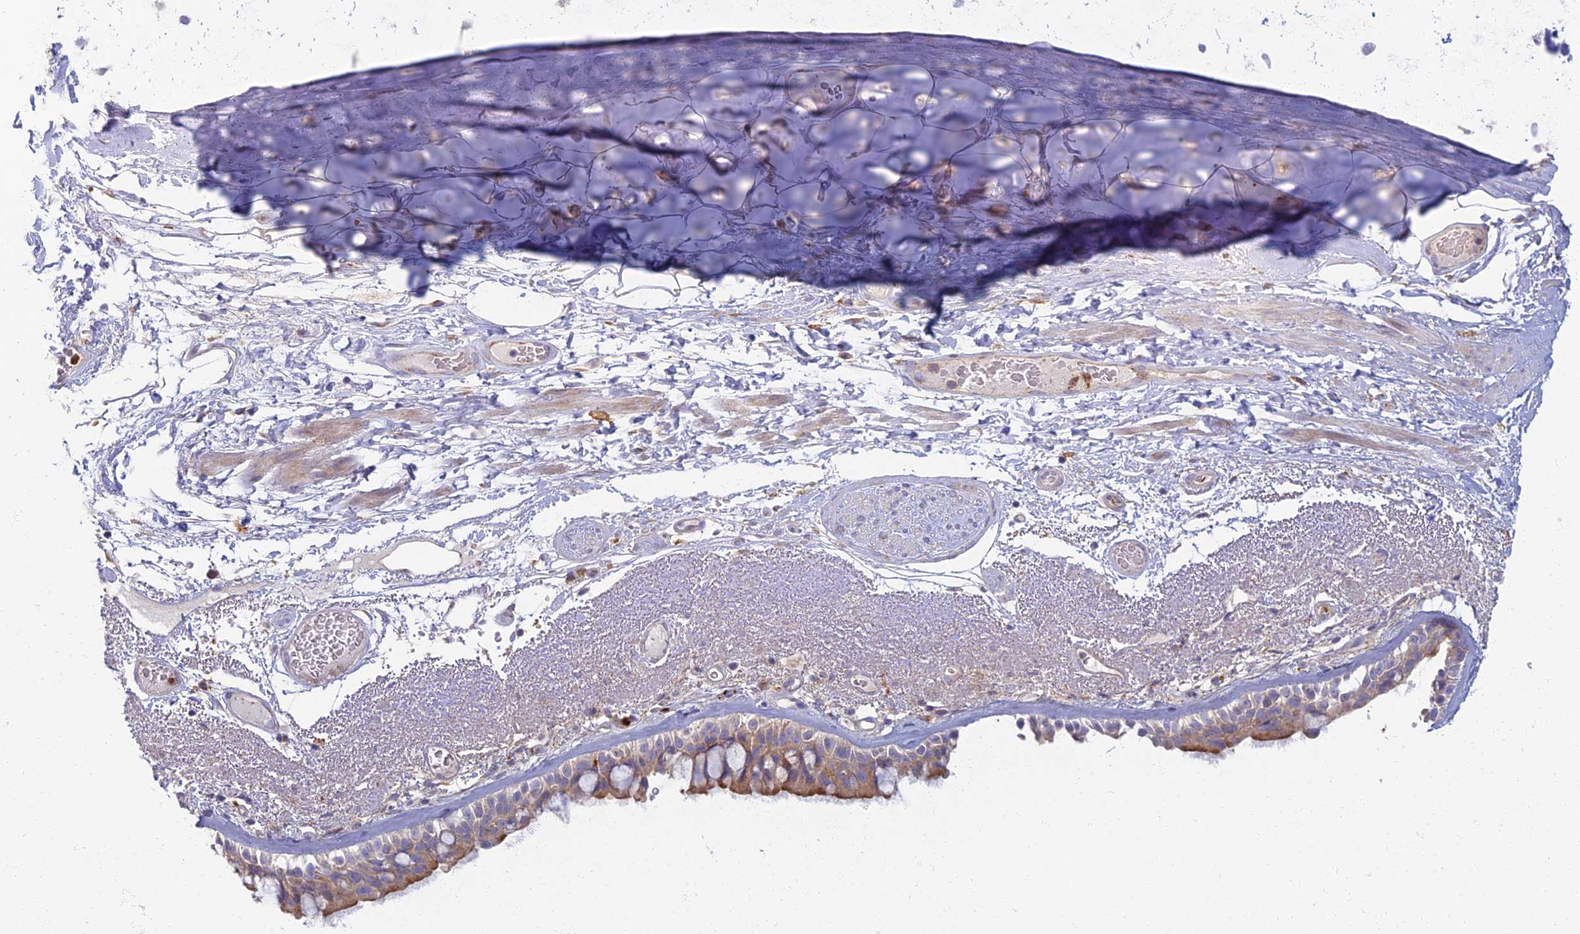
{"staining": {"intensity": "moderate", "quantity": ">75%", "location": "cytoplasmic/membranous"}, "tissue": "bronchus", "cell_type": "Respiratory epithelial cells", "image_type": "normal", "snomed": [{"axis": "morphology", "description": "Normal tissue, NOS"}, {"axis": "morphology", "description": "Squamous cell carcinoma, NOS"}, {"axis": "topography", "description": "Lymph node"}, {"axis": "topography", "description": "Bronchus"}, {"axis": "topography", "description": "Lung"}], "caption": "Unremarkable bronchus demonstrates moderate cytoplasmic/membranous positivity in approximately >75% of respiratory epithelial cells, visualized by immunohistochemistry.", "gene": "PROX2", "patient": {"sex": "male", "age": 66}}